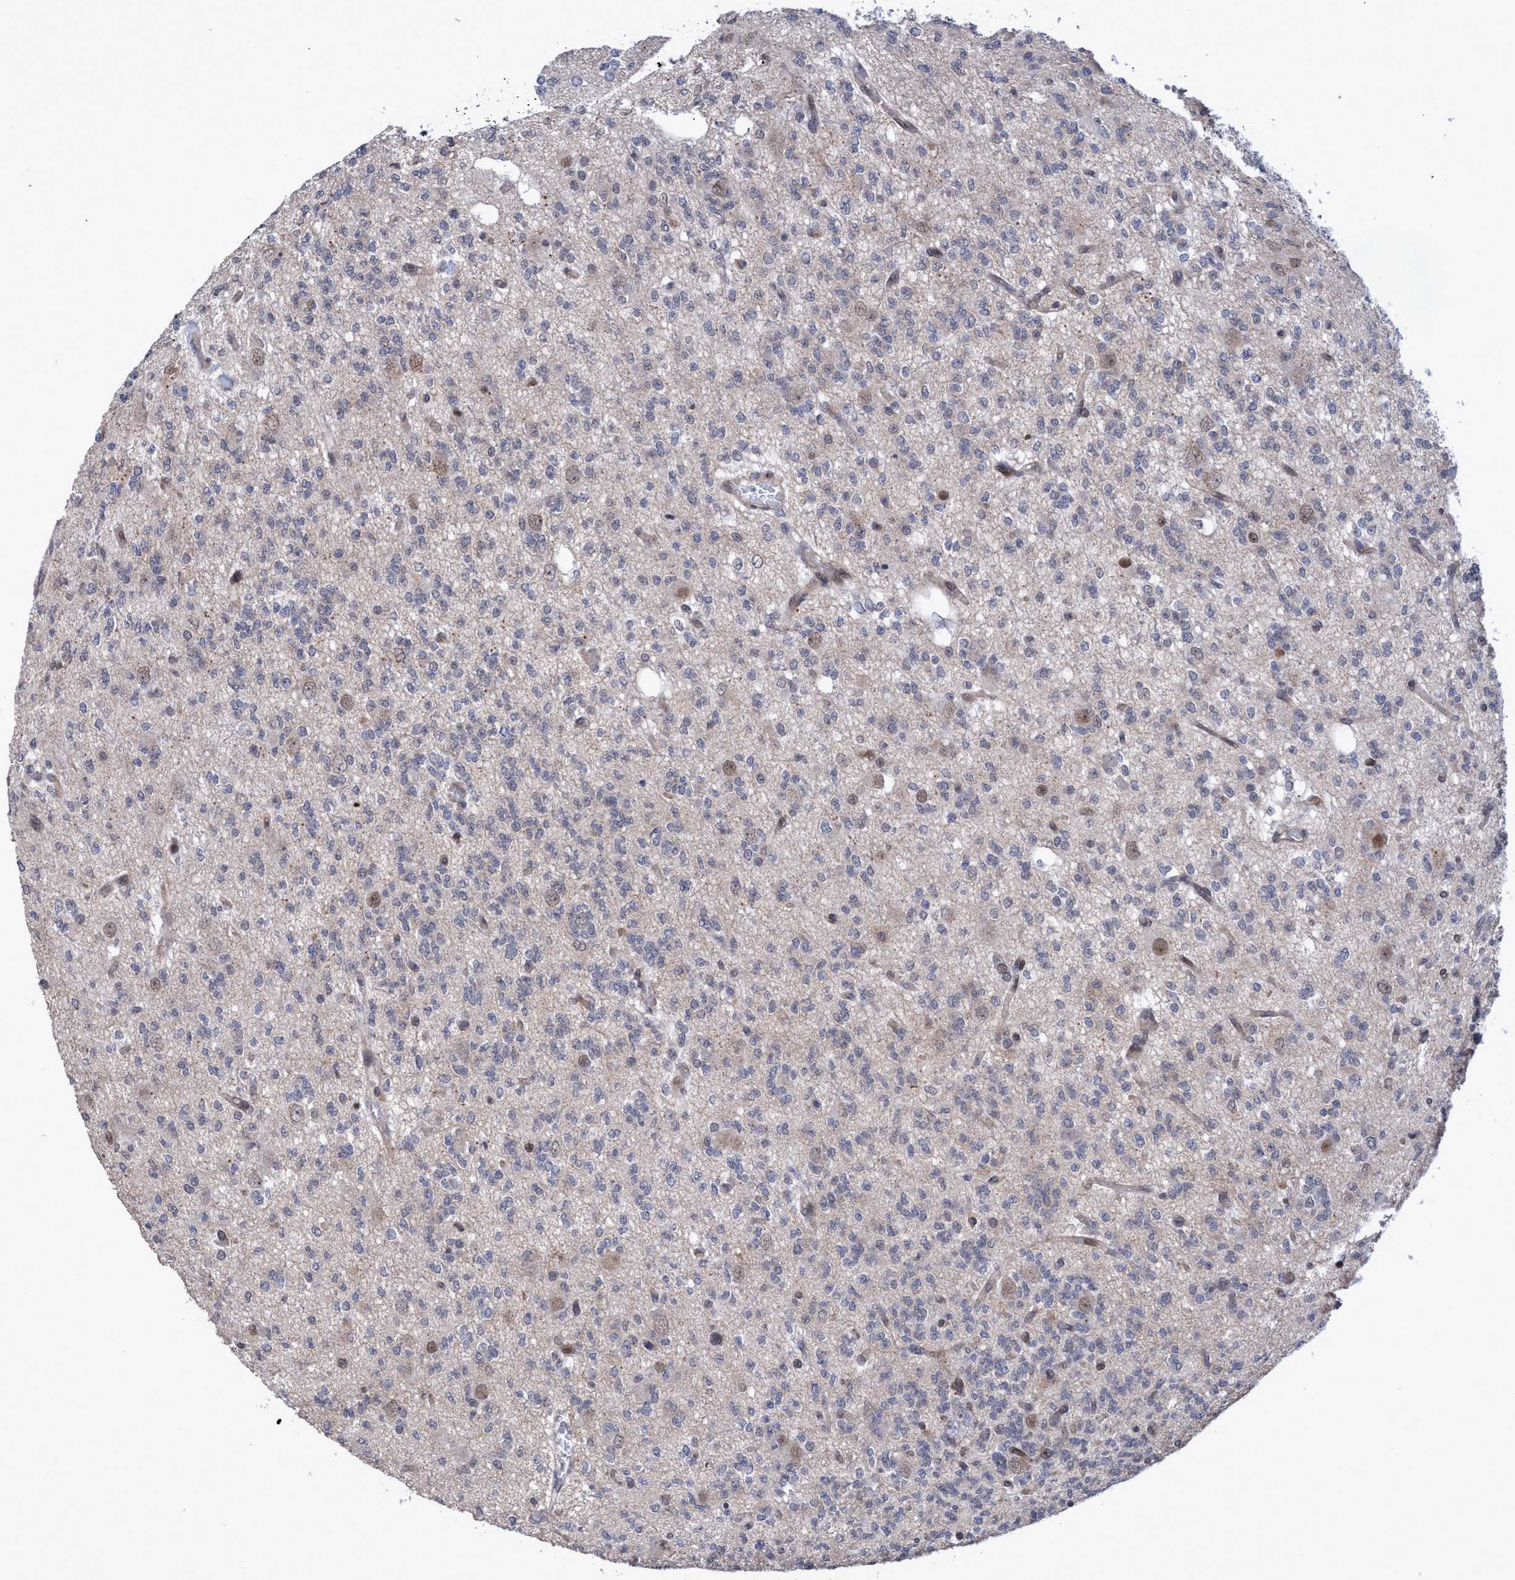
{"staining": {"intensity": "weak", "quantity": "<25%", "location": "nuclear"}, "tissue": "glioma", "cell_type": "Tumor cells", "image_type": "cancer", "snomed": [{"axis": "morphology", "description": "Glioma, malignant, Low grade"}, {"axis": "topography", "description": "Brain"}], "caption": "Immunohistochemical staining of human malignant glioma (low-grade) shows no significant expression in tumor cells. The staining was performed using DAB to visualize the protein expression in brown, while the nuclei were stained in blue with hematoxylin (Magnification: 20x).", "gene": "ZNF750", "patient": {"sex": "male", "age": 38}}